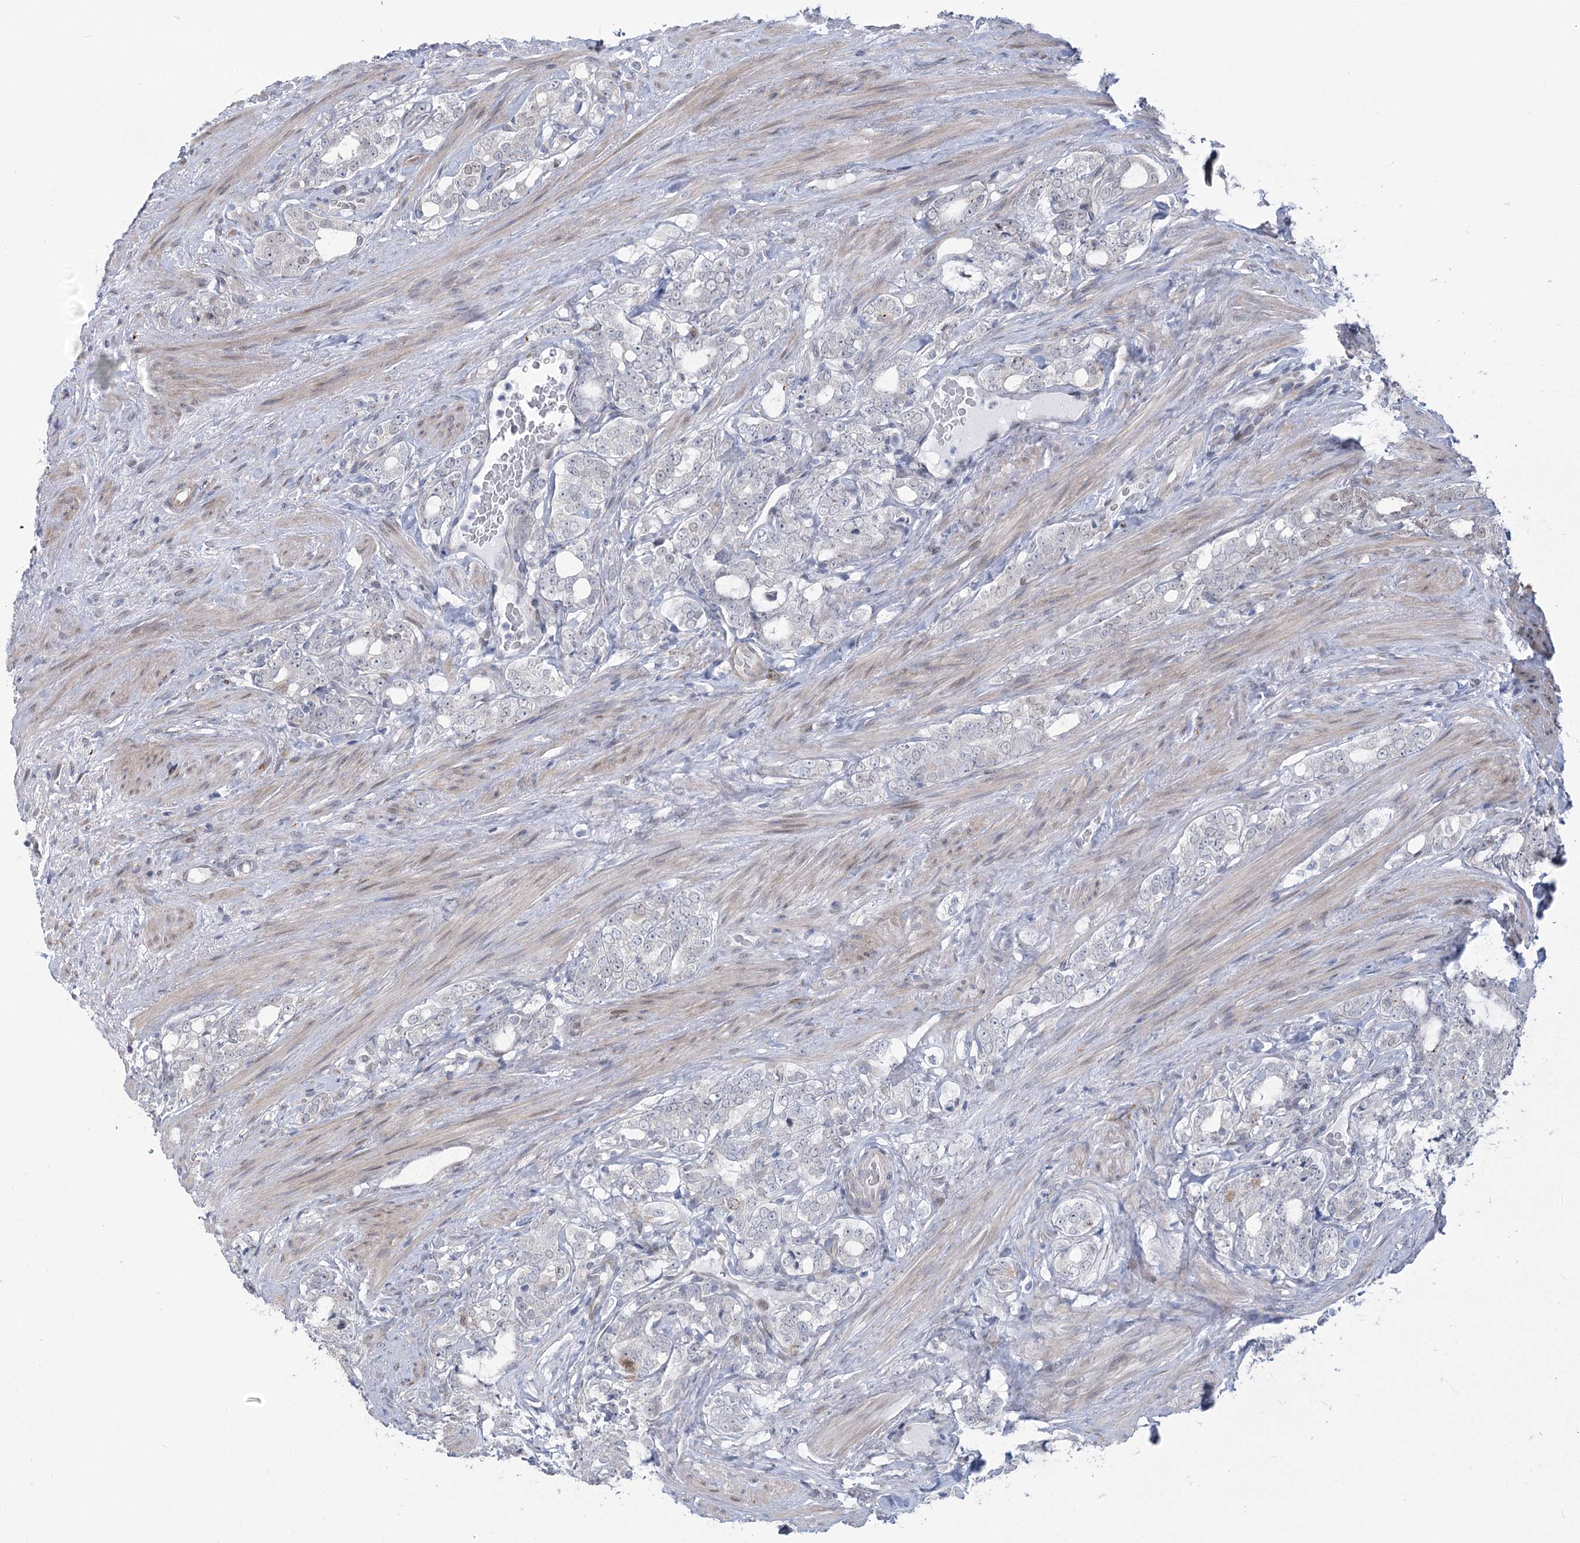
{"staining": {"intensity": "negative", "quantity": "none", "location": "none"}, "tissue": "prostate cancer", "cell_type": "Tumor cells", "image_type": "cancer", "snomed": [{"axis": "morphology", "description": "Adenocarcinoma, High grade"}, {"axis": "topography", "description": "Prostate"}], "caption": "Tumor cells are negative for protein expression in human high-grade adenocarcinoma (prostate). (DAB (3,3'-diaminobenzidine) immunohistochemistry visualized using brightfield microscopy, high magnification).", "gene": "ABITRAM", "patient": {"sex": "male", "age": 64}}